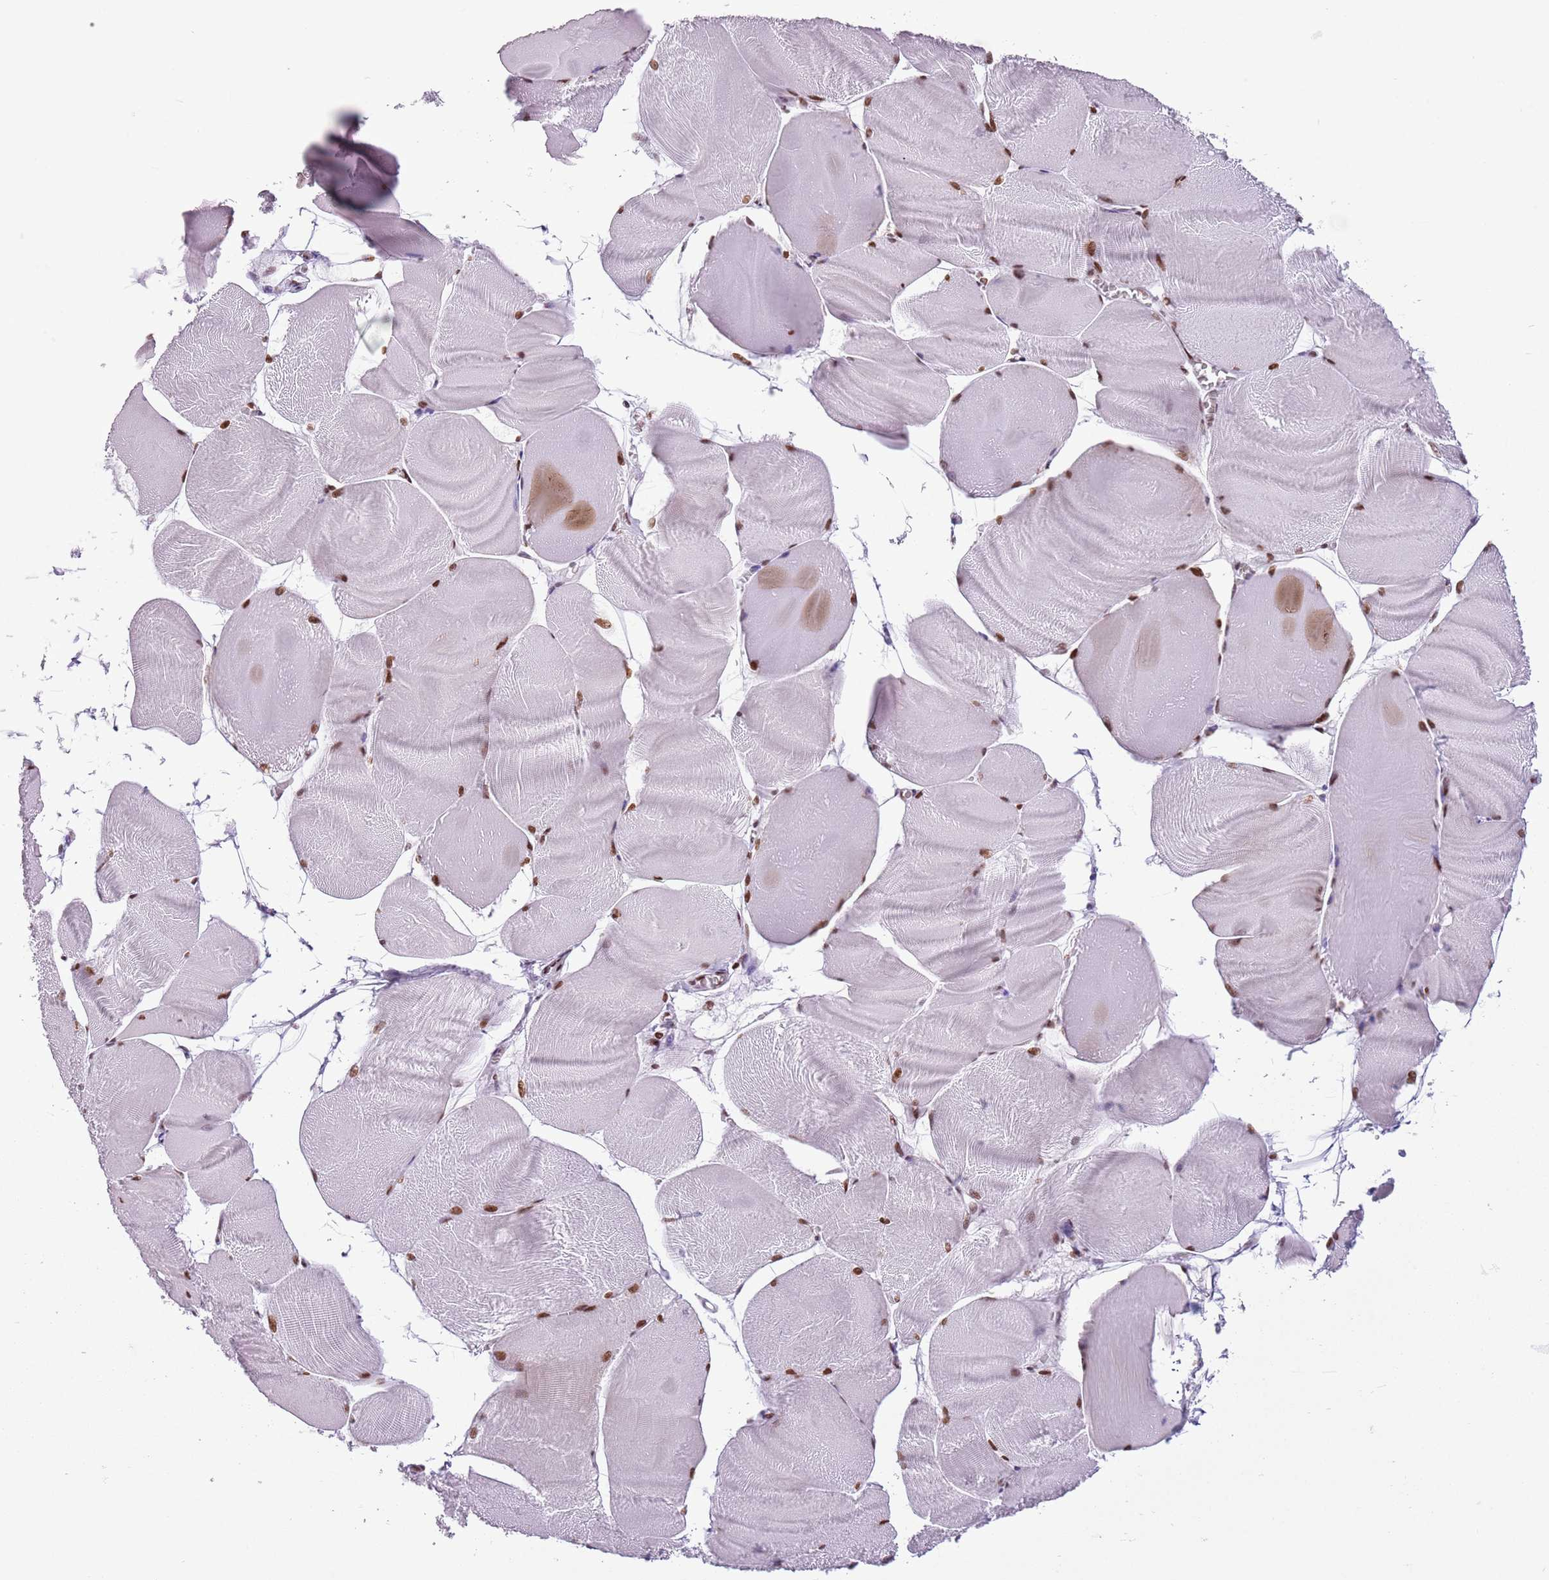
{"staining": {"intensity": "strong", "quantity": "25%-75%", "location": "nuclear"}, "tissue": "skeletal muscle", "cell_type": "Myocytes", "image_type": "normal", "snomed": [{"axis": "morphology", "description": "Normal tissue, NOS"}, {"axis": "morphology", "description": "Basal cell carcinoma"}, {"axis": "topography", "description": "Skeletal muscle"}], "caption": "Protein staining shows strong nuclear expression in approximately 25%-75% of myocytes in unremarkable skeletal muscle. Nuclei are stained in blue.", "gene": "FAM104B", "patient": {"sex": "female", "age": 64}}